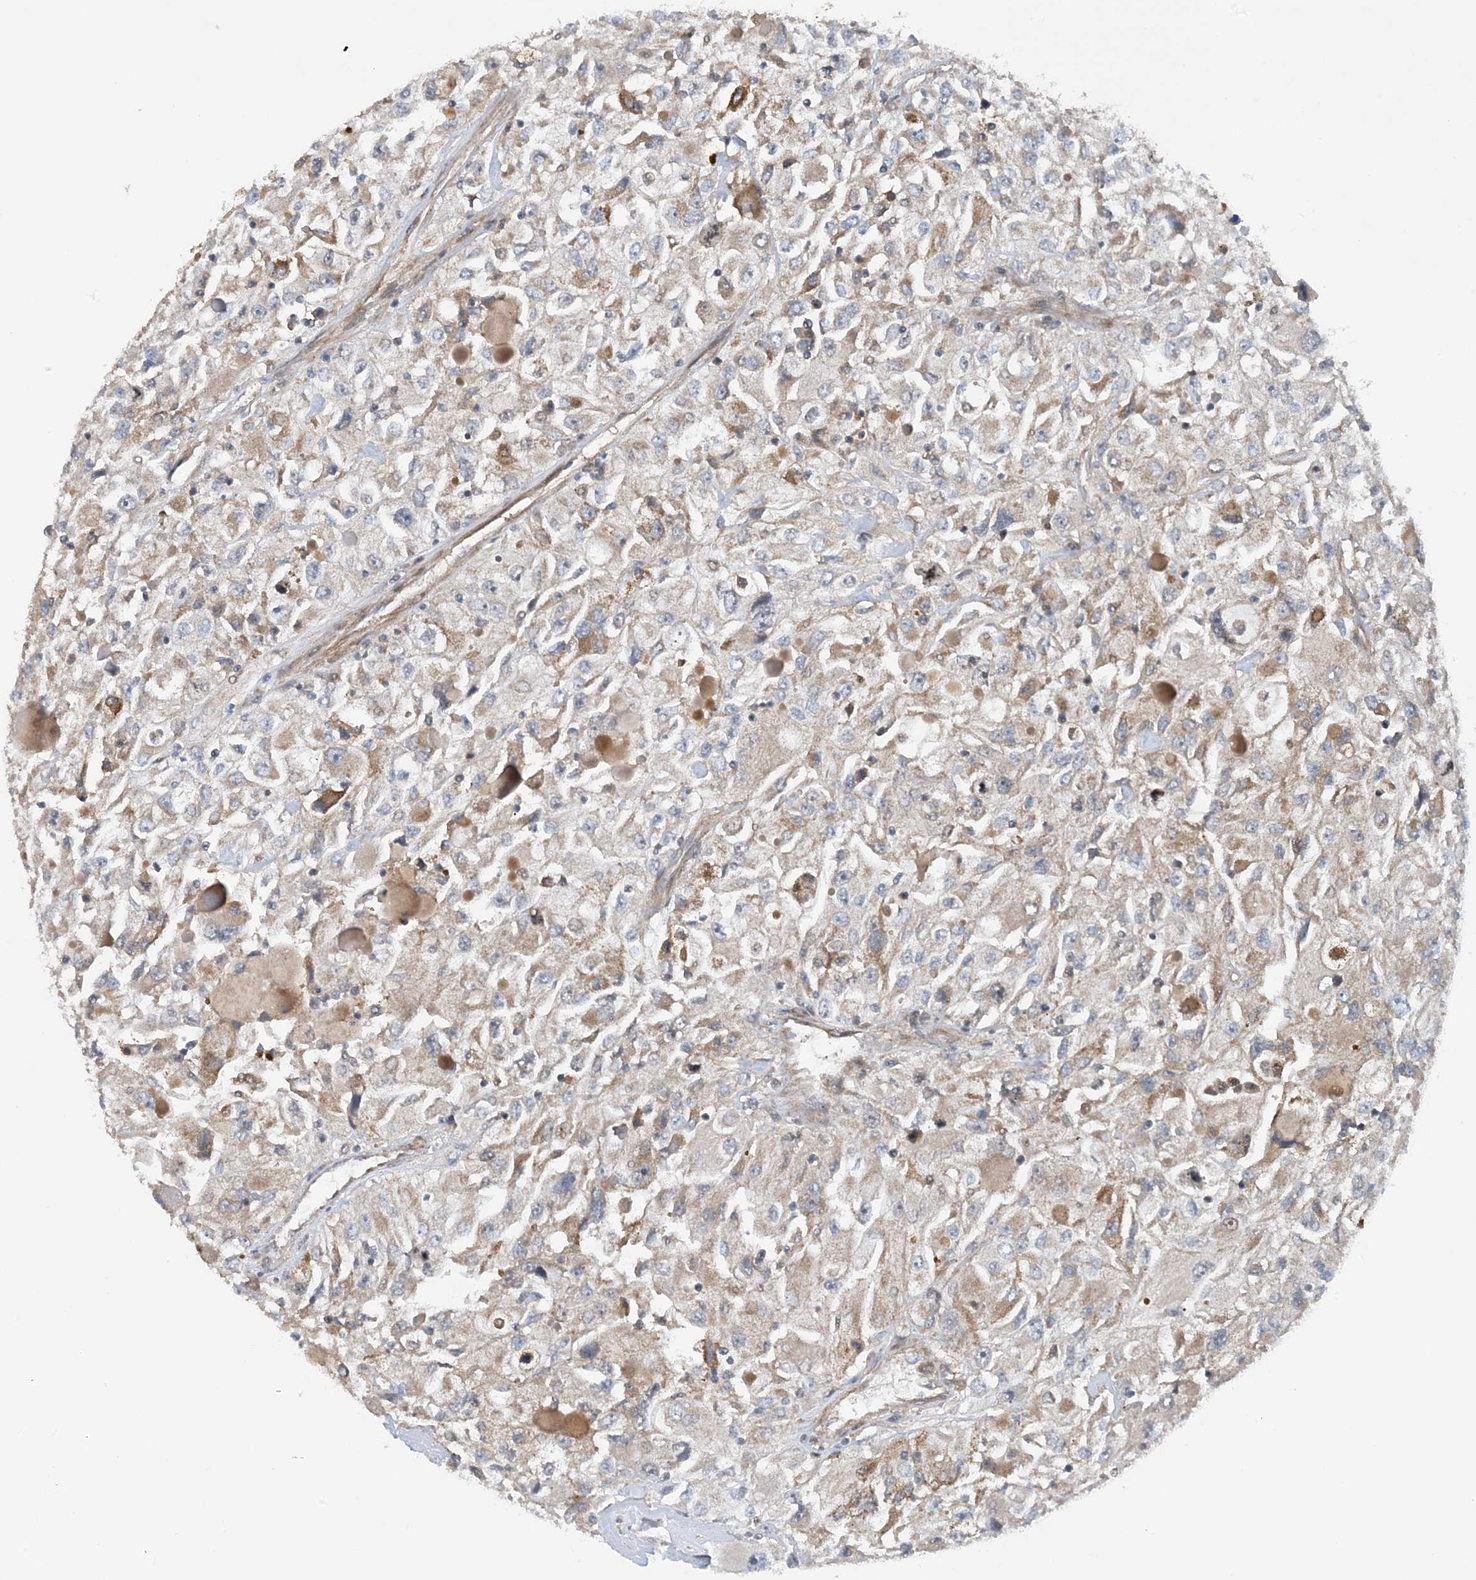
{"staining": {"intensity": "moderate", "quantity": "25%-75%", "location": "cytoplasmic/membranous"}, "tissue": "renal cancer", "cell_type": "Tumor cells", "image_type": "cancer", "snomed": [{"axis": "morphology", "description": "Adenocarcinoma, NOS"}, {"axis": "topography", "description": "Kidney"}], "caption": "Protein expression analysis of renal adenocarcinoma exhibits moderate cytoplasmic/membranous positivity in about 25%-75% of tumor cells. Using DAB (brown) and hematoxylin (blue) stains, captured at high magnification using brightfield microscopy.", "gene": "HEMK1", "patient": {"sex": "female", "age": 52}}